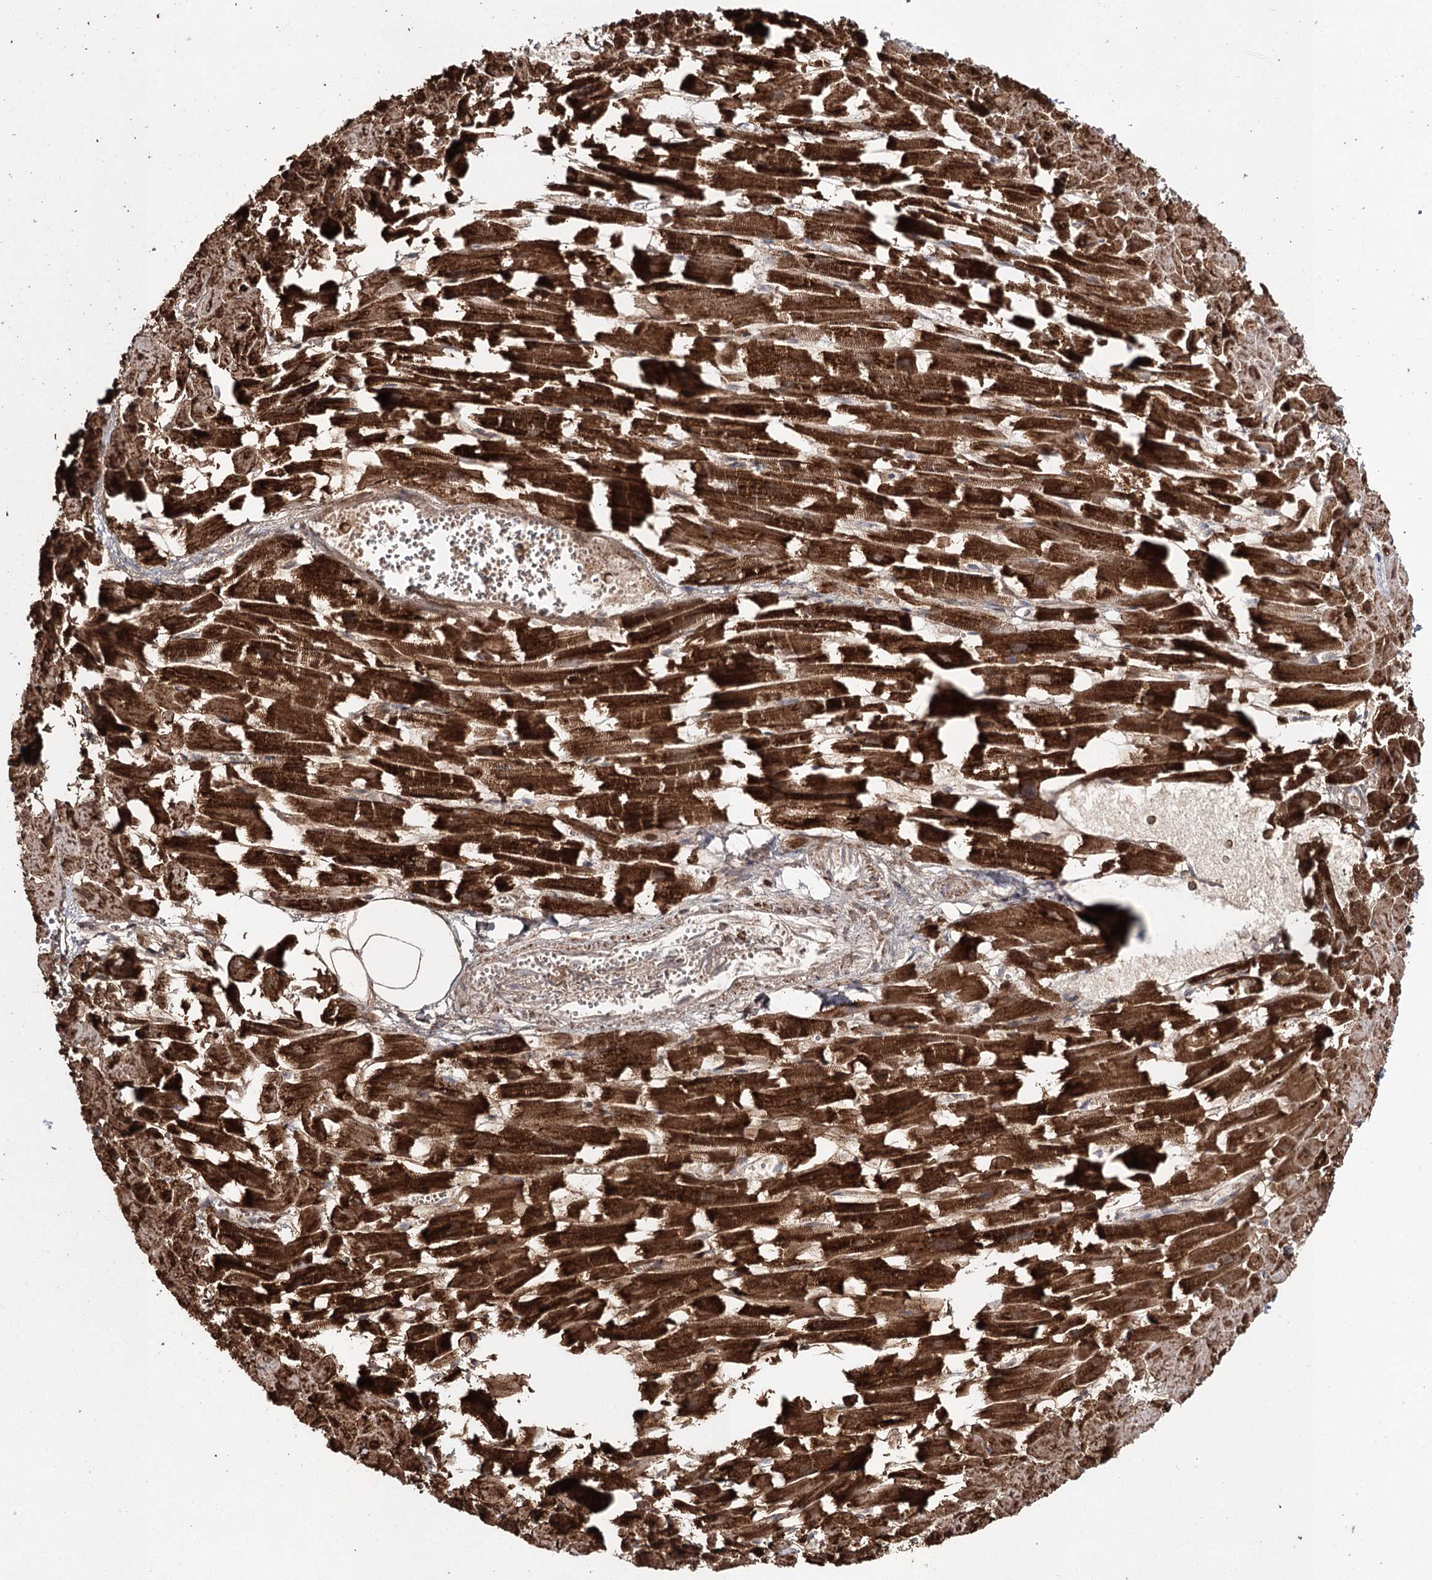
{"staining": {"intensity": "strong", "quantity": ">75%", "location": "cytoplasmic/membranous"}, "tissue": "heart muscle", "cell_type": "Cardiomyocytes", "image_type": "normal", "snomed": [{"axis": "morphology", "description": "Normal tissue, NOS"}, {"axis": "topography", "description": "Heart"}], "caption": "High-magnification brightfield microscopy of unremarkable heart muscle stained with DAB (3,3'-diaminobenzidine) (brown) and counterstained with hematoxylin (blue). cardiomyocytes exhibit strong cytoplasmic/membranous expression is present in about>75% of cells.", "gene": "PDHX", "patient": {"sex": "female", "age": 64}}